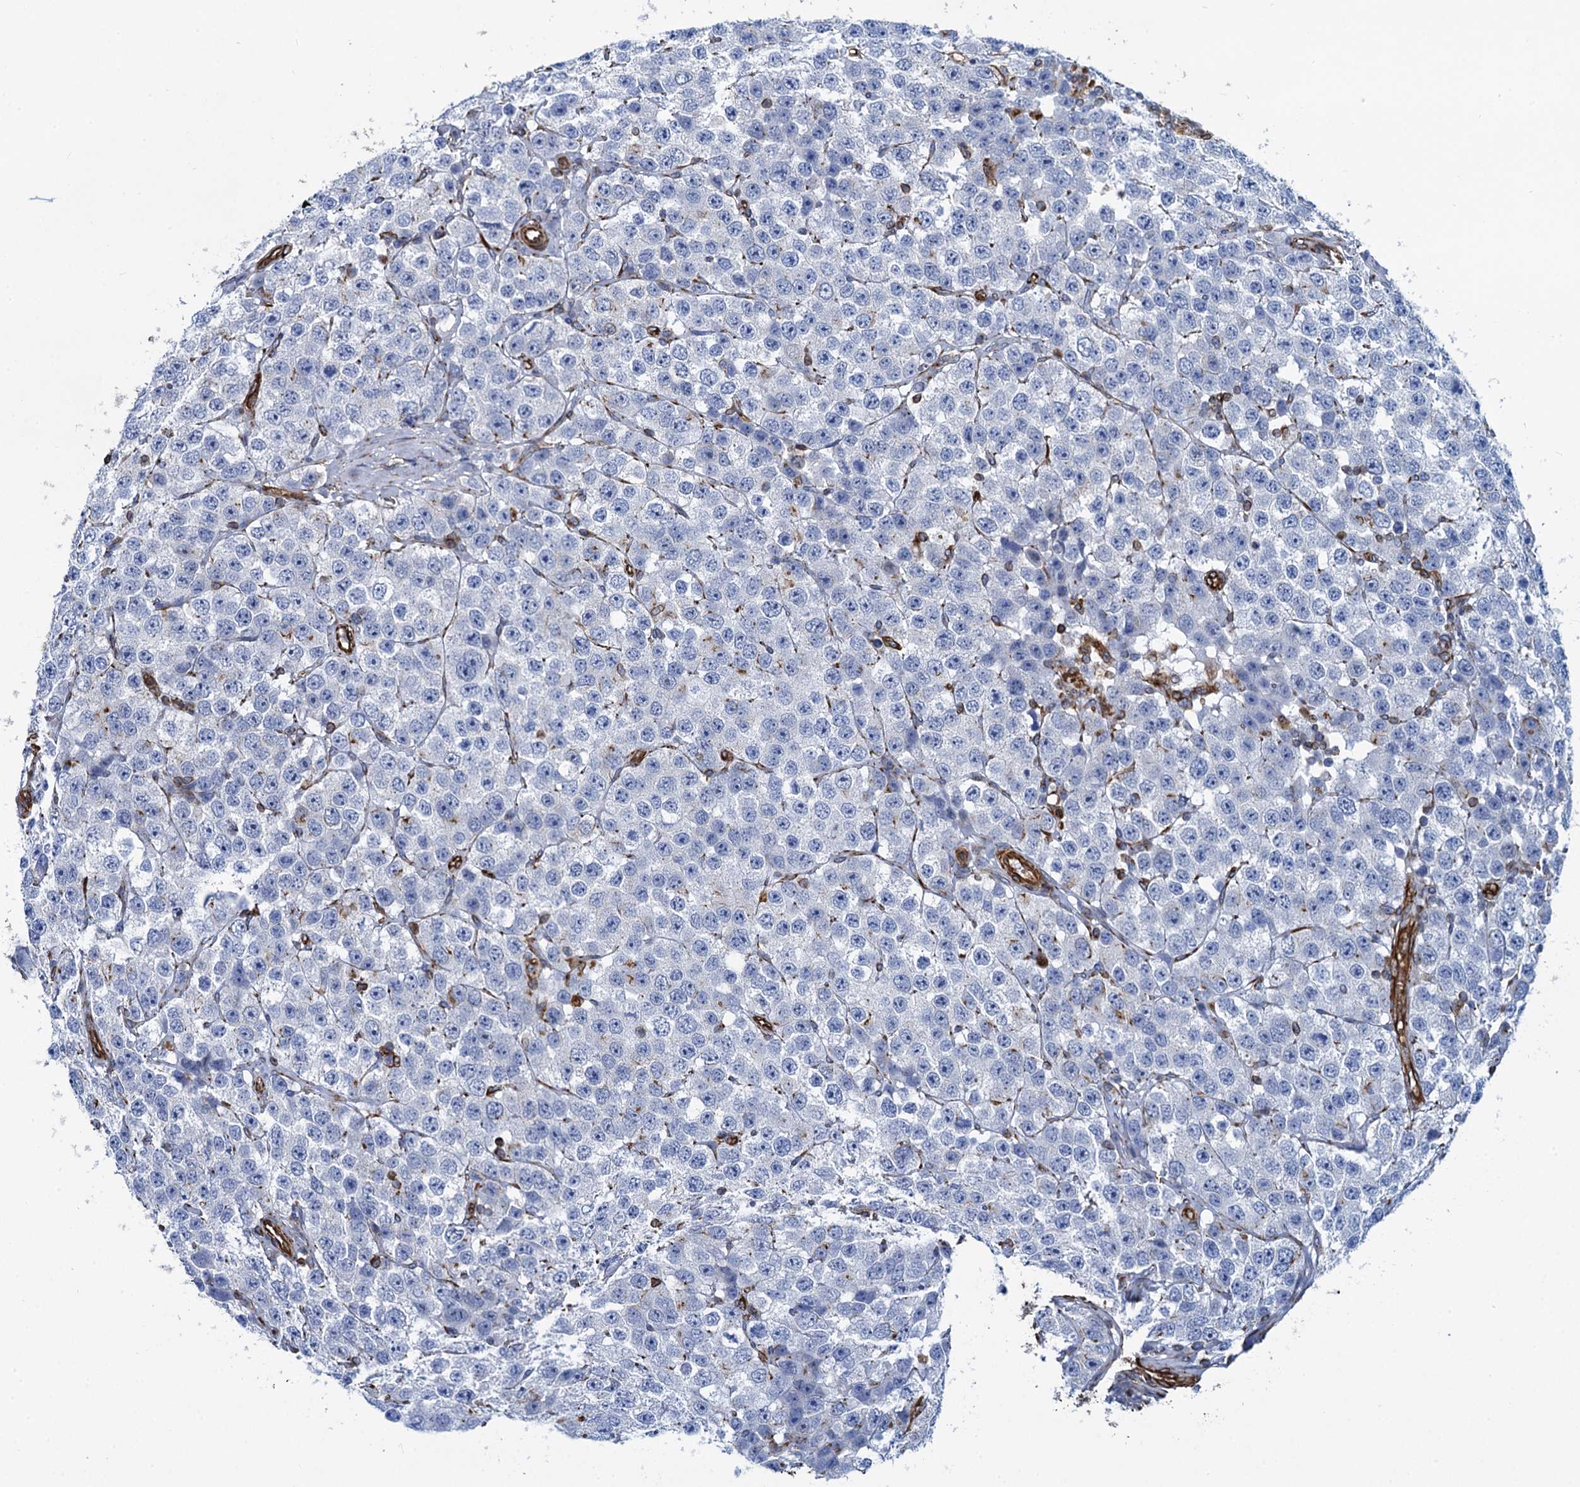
{"staining": {"intensity": "negative", "quantity": "none", "location": "none"}, "tissue": "testis cancer", "cell_type": "Tumor cells", "image_type": "cancer", "snomed": [{"axis": "morphology", "description": "Seminoma, NOS"}, {"axis": "topography", "description": "Testis"}], "caption": "Tumor cells are negative for protein expression in human testis cancer (seminoma).", "gene": "PGM2", "patient": {"sex": "male", "age": 28}}